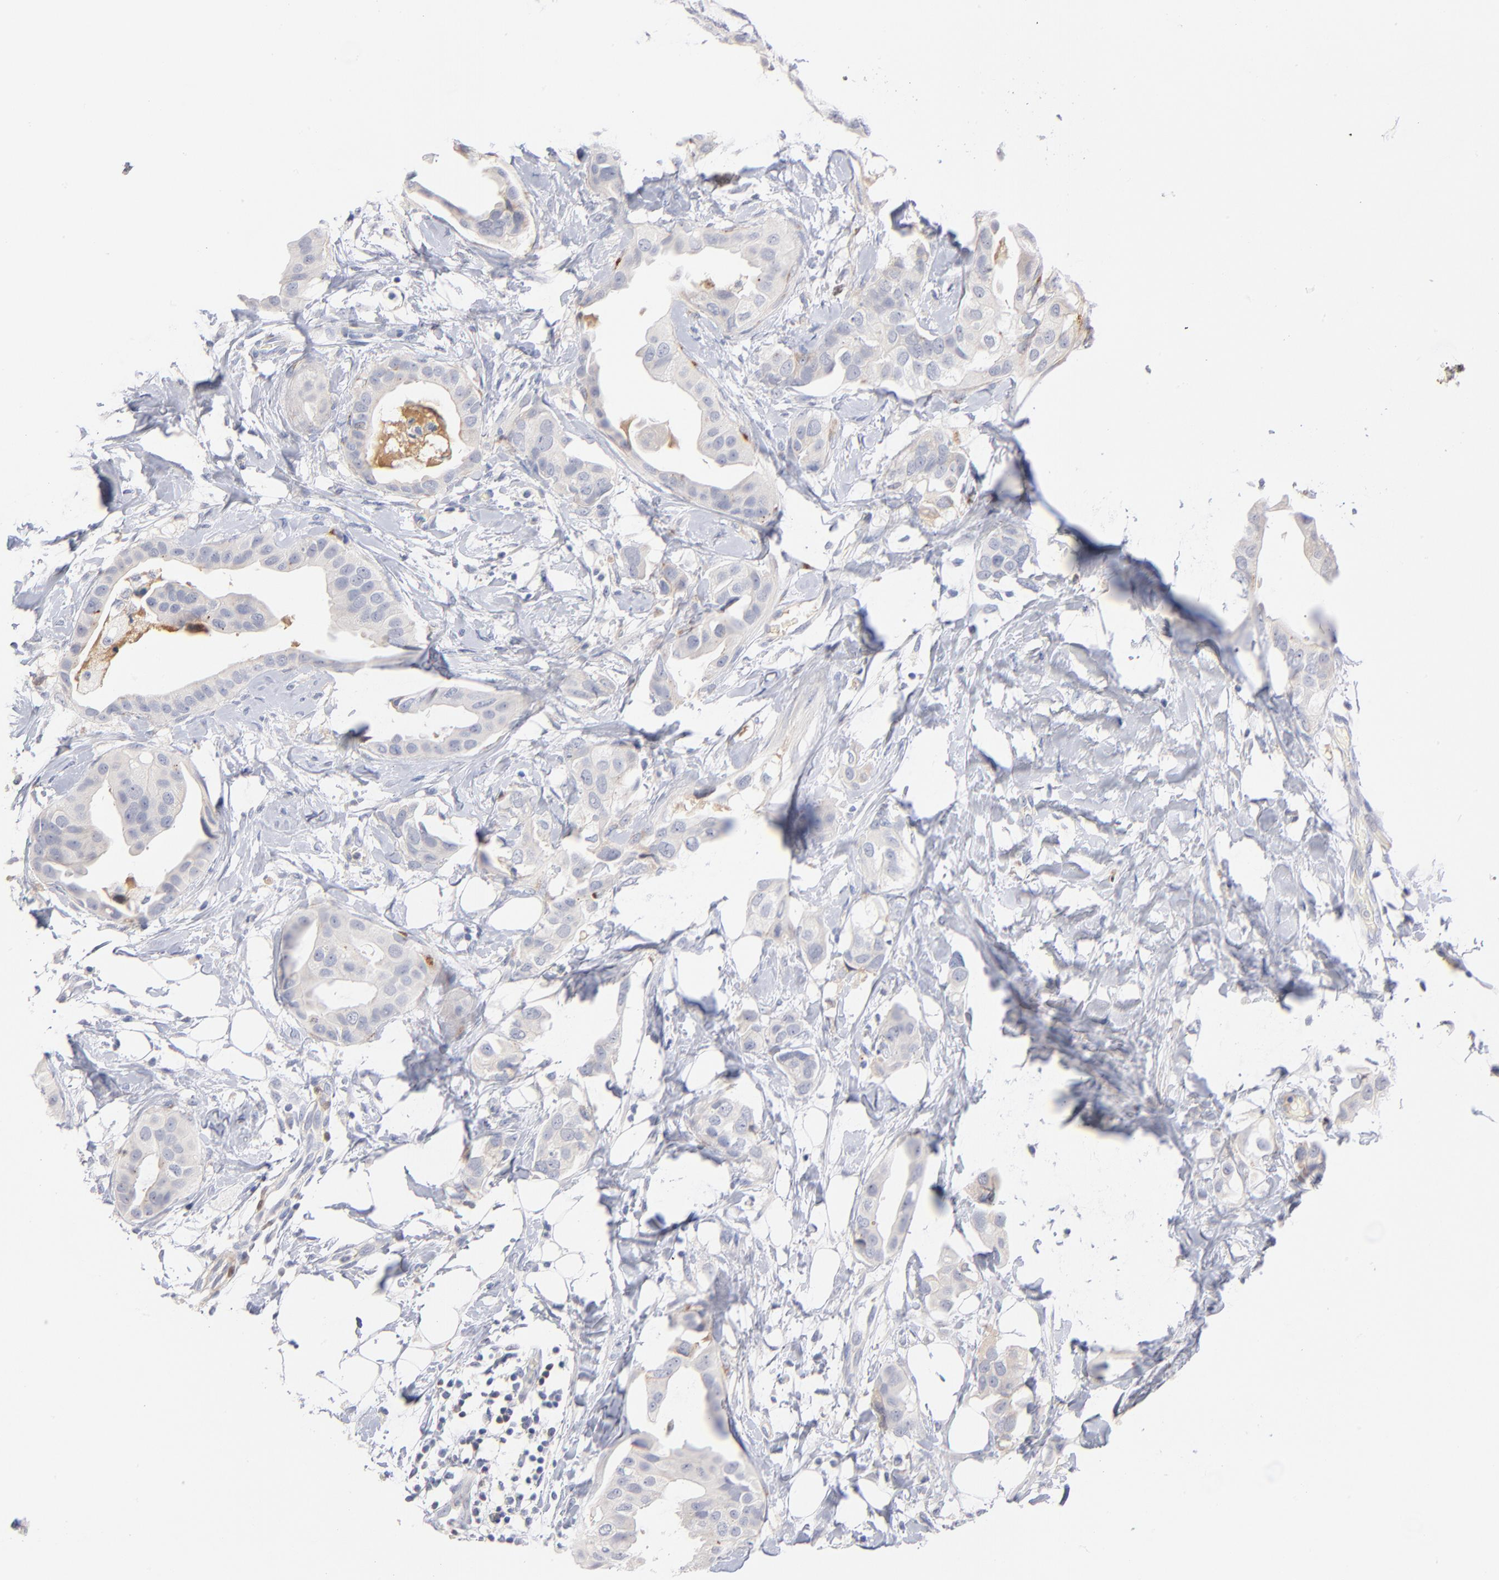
{"staining": {"intensity": "negative", "quantity": "none", "location": "none"}, "tissue": "breast cancer", "cell_type": "Tumor cells", "image_type": "cancer", "snomed": [{"axis": "morphology", "description": "Duct carcinoma"}, {"axis": "topography", "description": "Breast"}], "caption": "IHC histopathology image of breast cancer stained for a protein (brown), which reveals no positivity in tumor cells.", "gene": "F12", "patient": {"sex": "female", "age": 40}}